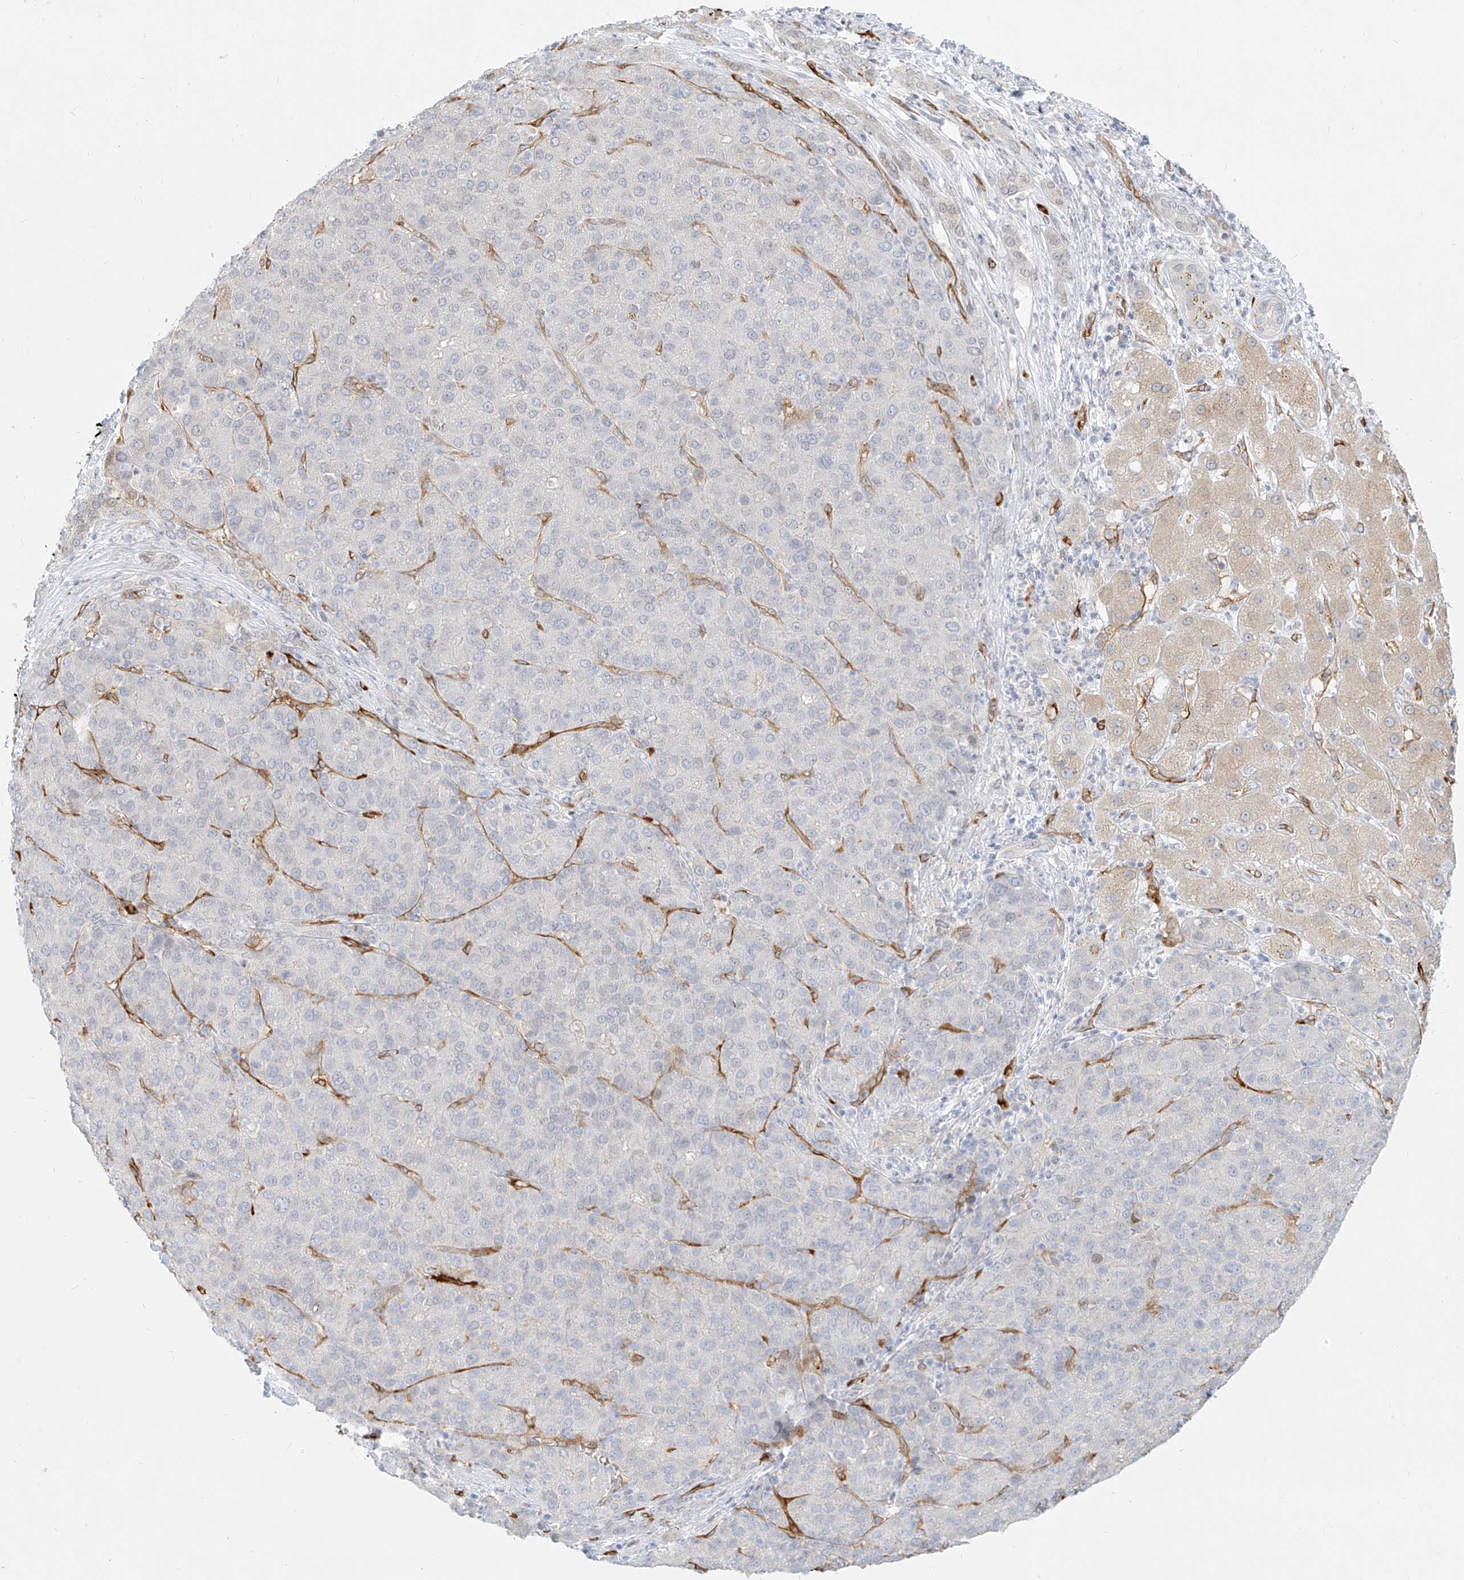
{"staining": {"intensity": "negative", "quantity": "none", "location": "none"}, "tissue": "liver cancer", "cell_type": "Tumor cells", "image_type": "cancer", "snomed": [{"axis": "morphology", "description": "Carcinoma, Hepatocellular, NOS"}, {"axis": "topography", "description": "Liver"}], "caption": "The IHC photomicrograph has no significant expression in tumor cells of liver cancer (hepatocellular carcinoma) tissue. (Immunohistochemistry (ihc), brightfield microscopy, high magnification).", "gene": "NHSL1", "patient": {"sex": "male", "age": 65}}